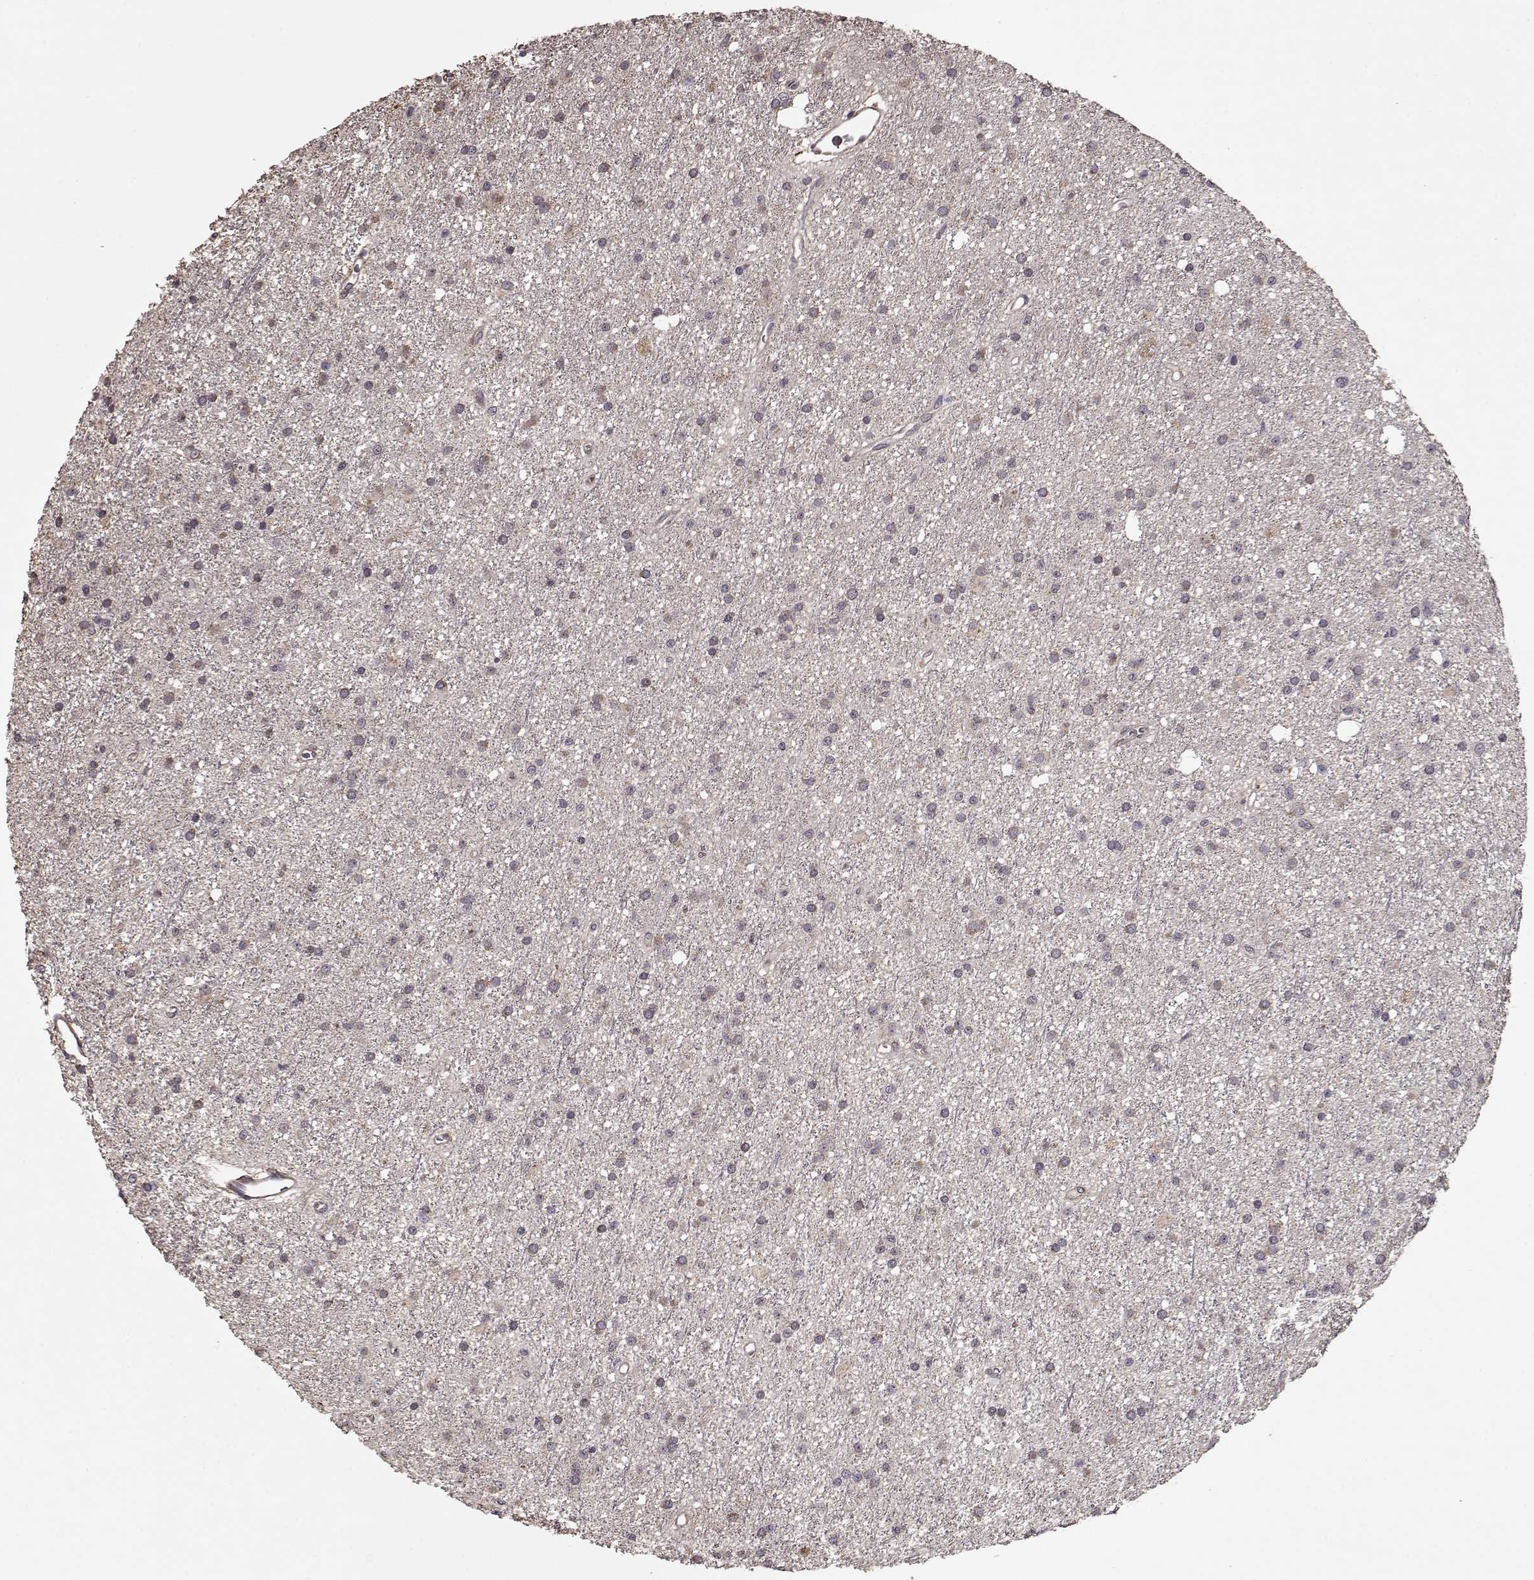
{"staining": {"intensity": "weak", "quantity": "25%-75%", "location": "cytoplasmic/membranous"}, "tissue": "glioma", "cell_type": "Tumor cells", "image_type": "cancer", "snomed": [{"axis": "morphology", "description": "Glioma, malignant, Low grade"}, {"axis": "topography", "description": "Brain"}], "caption": "IHC micrograph of neoplastic tissue: low-grade glioma (malignant) stained using immunohistochemistry (IHC) reveals low levels of weak protein expression localized specifically in the cytoplasmic/membranous of tumor cells, appearing as a cytoplasmic/membranous brown color.", "gene": "IMMP1L", "patient": {"sex": "male", "age": 27}}